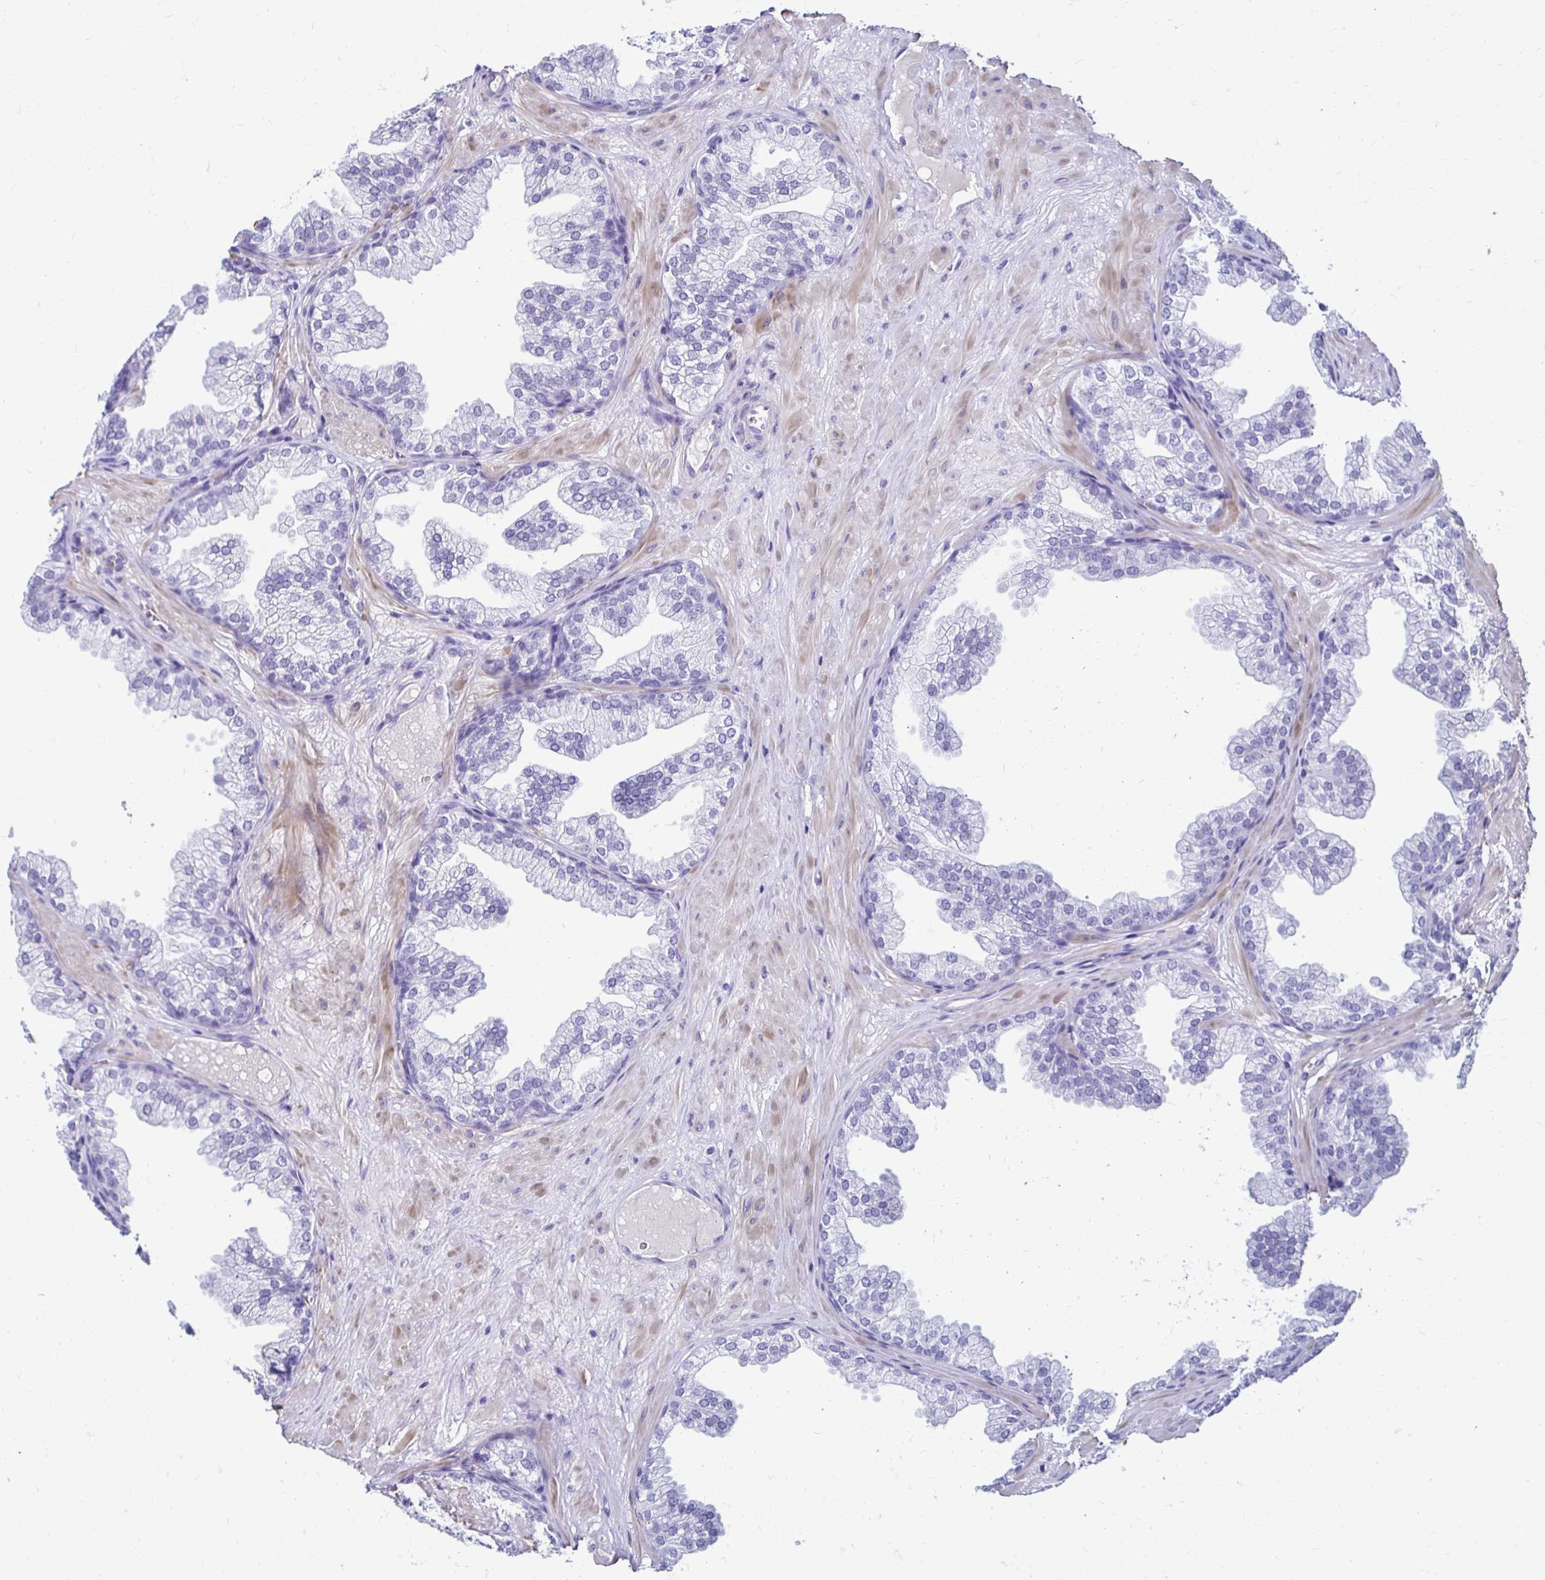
{"staining": {"intensity": "negative", "quantity": "none", "location": "none"}, "tissue": "prostate", "cell_type": "Glandular cells", "image_type": "normal", "snomed": [{"axis": "morphology", "description": "Normal tissue, NOS"}, {"axis": "topography", "description": "Prostate"}], "caption": "DAB (3,3'-diaminobenzidine) immunohistochemical staining of normal human prostate exhibits no significant positivity in glandular cells.", "gene": "RHBDL3", "patient": {"sex": "male", "age": 37}}